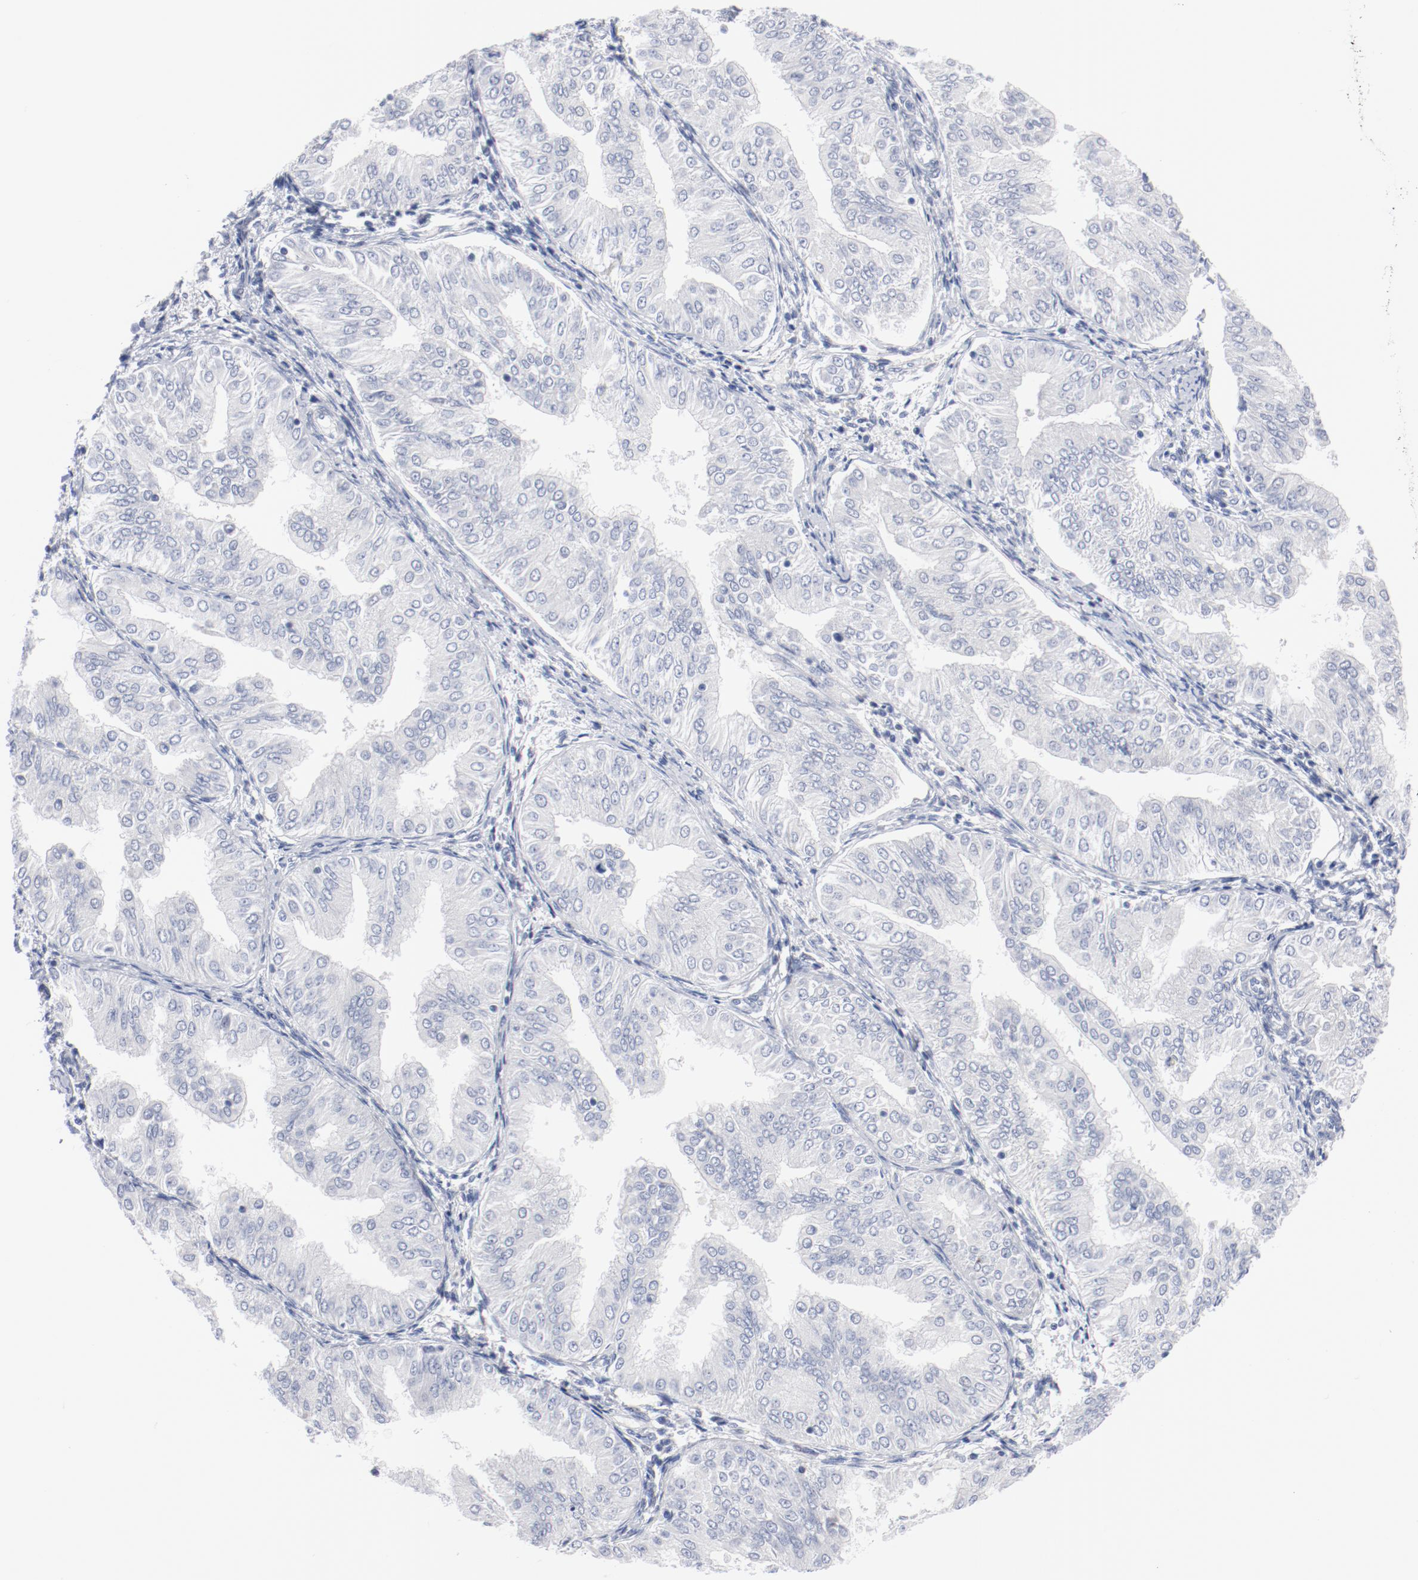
{"staining": {"intensity": "negative", "quantity": "none", "location": "none"}, "tissue": "endometrial cancer", "cell_type": "Tumor cells", "image_type": "cancer", "snomed": [{"axis": "morphology", "description": "Adenocarcinoma, NOS"}, {"axis": "topography", "description": "Endometrium"}], "caption": "This is an immunohistochemistry histopathology image of adenocarcinoma (endometrial). There is no expression in tumor cells.", "gene": "KCNK13", "patient": {"sex": "female", "age": 53}}